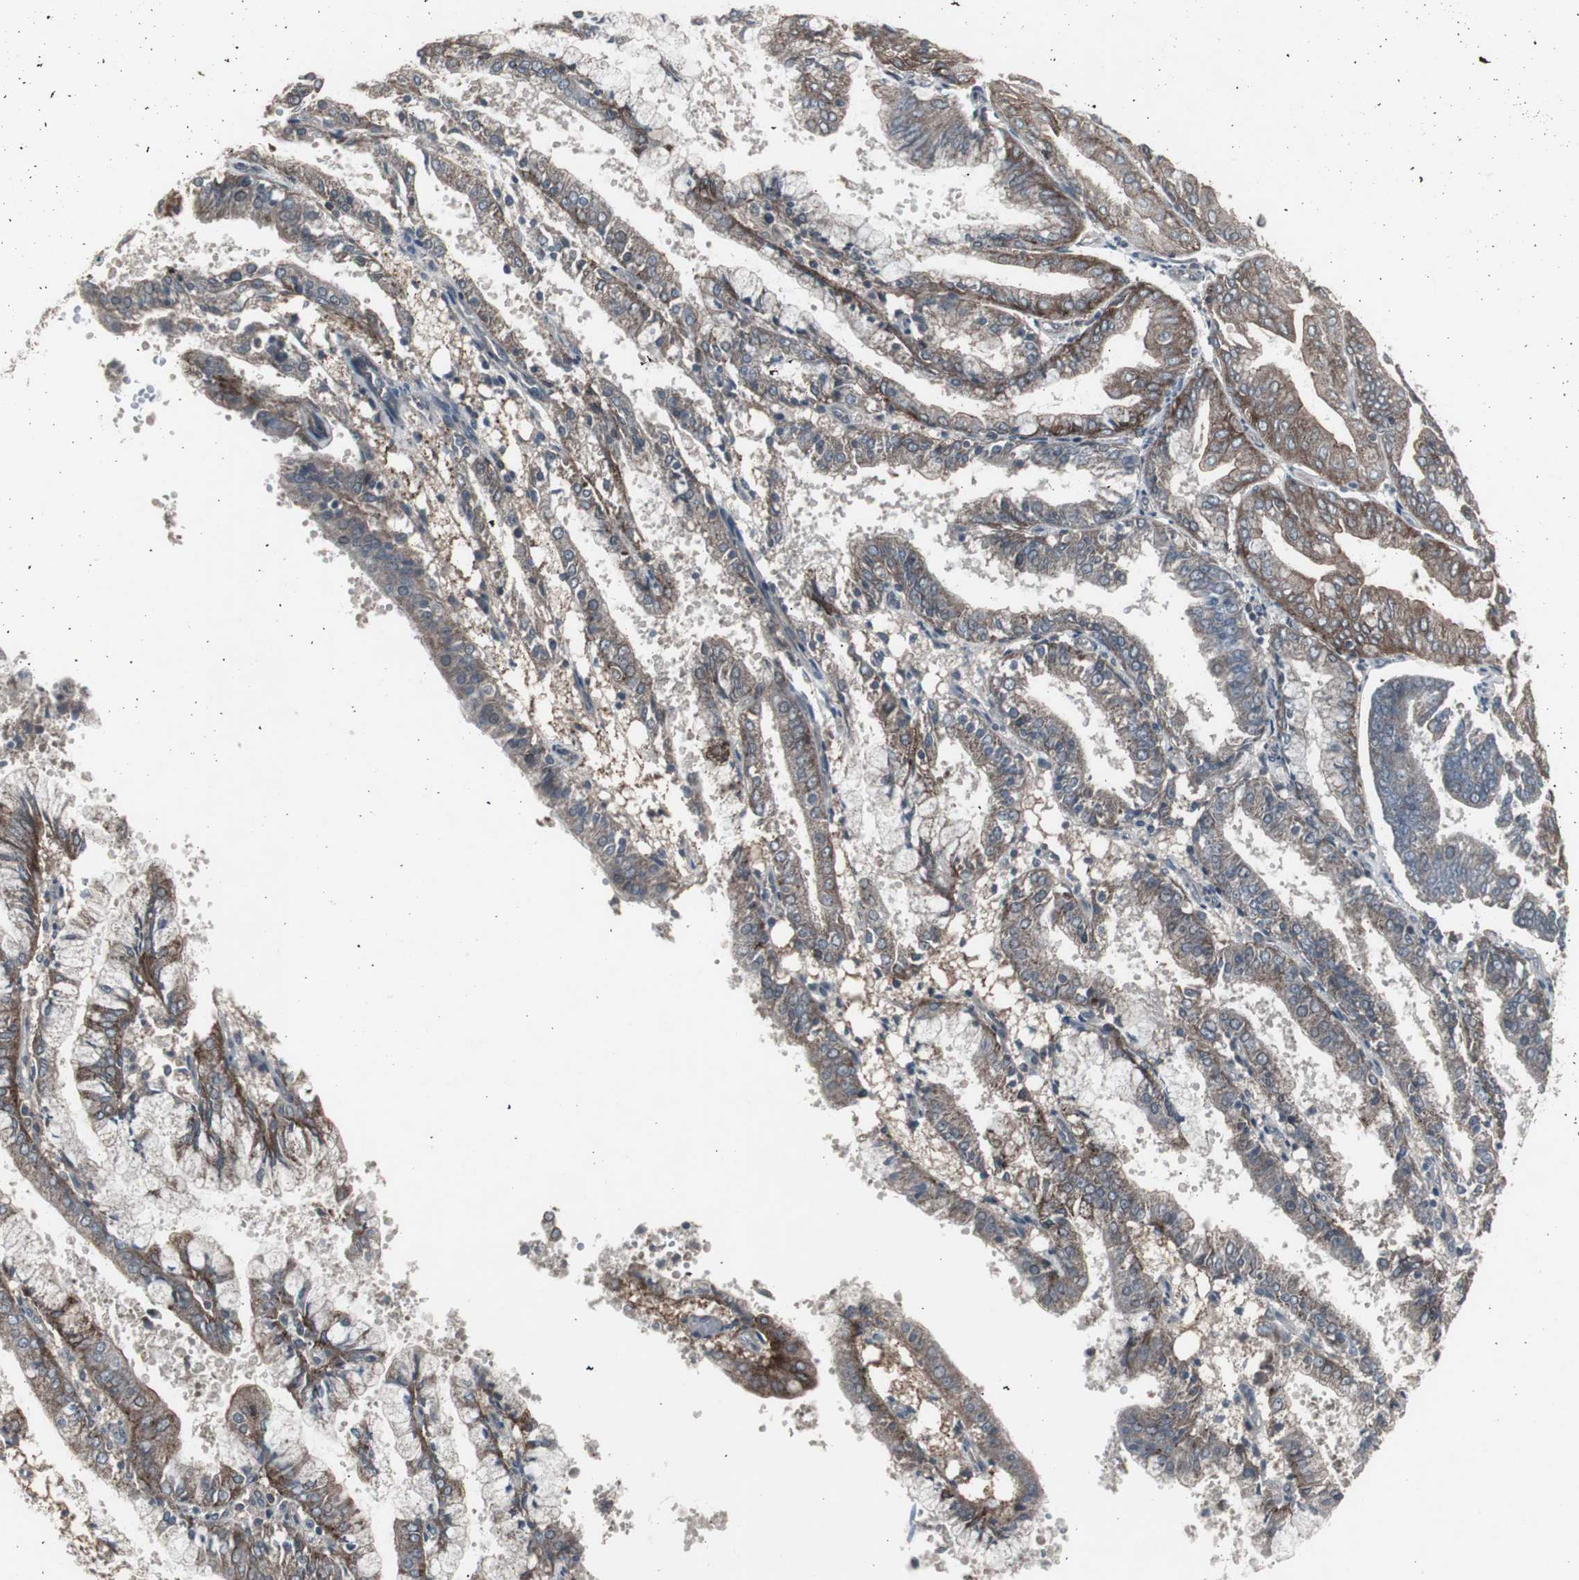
{"staining": {"intensity": "weak", "quantity": ">75%", "location": "cytoplasmic/membranous"}, "tissue": "endometrial cancer", "cell_type": "Tumor cells", "image_type": "cancer", "snomed": [{"axis": "morphology", "description": "Adenocarcinoma, NOS"}, {"axis": "topography", "description": "Endometrium"}], "caption": "Protein expression analysis of human endometrial cancer reveals weak cytoplasmic/membranous expression in about >75% of tumor cells. (Stains: DAB (3,3'-diaminobenzidine) in brown, nuclei in blue, Microscopy: brightfield microscopy at high magnification).", "gene": "SSTR2", "patient": {"sex": "female", "age": 63}}